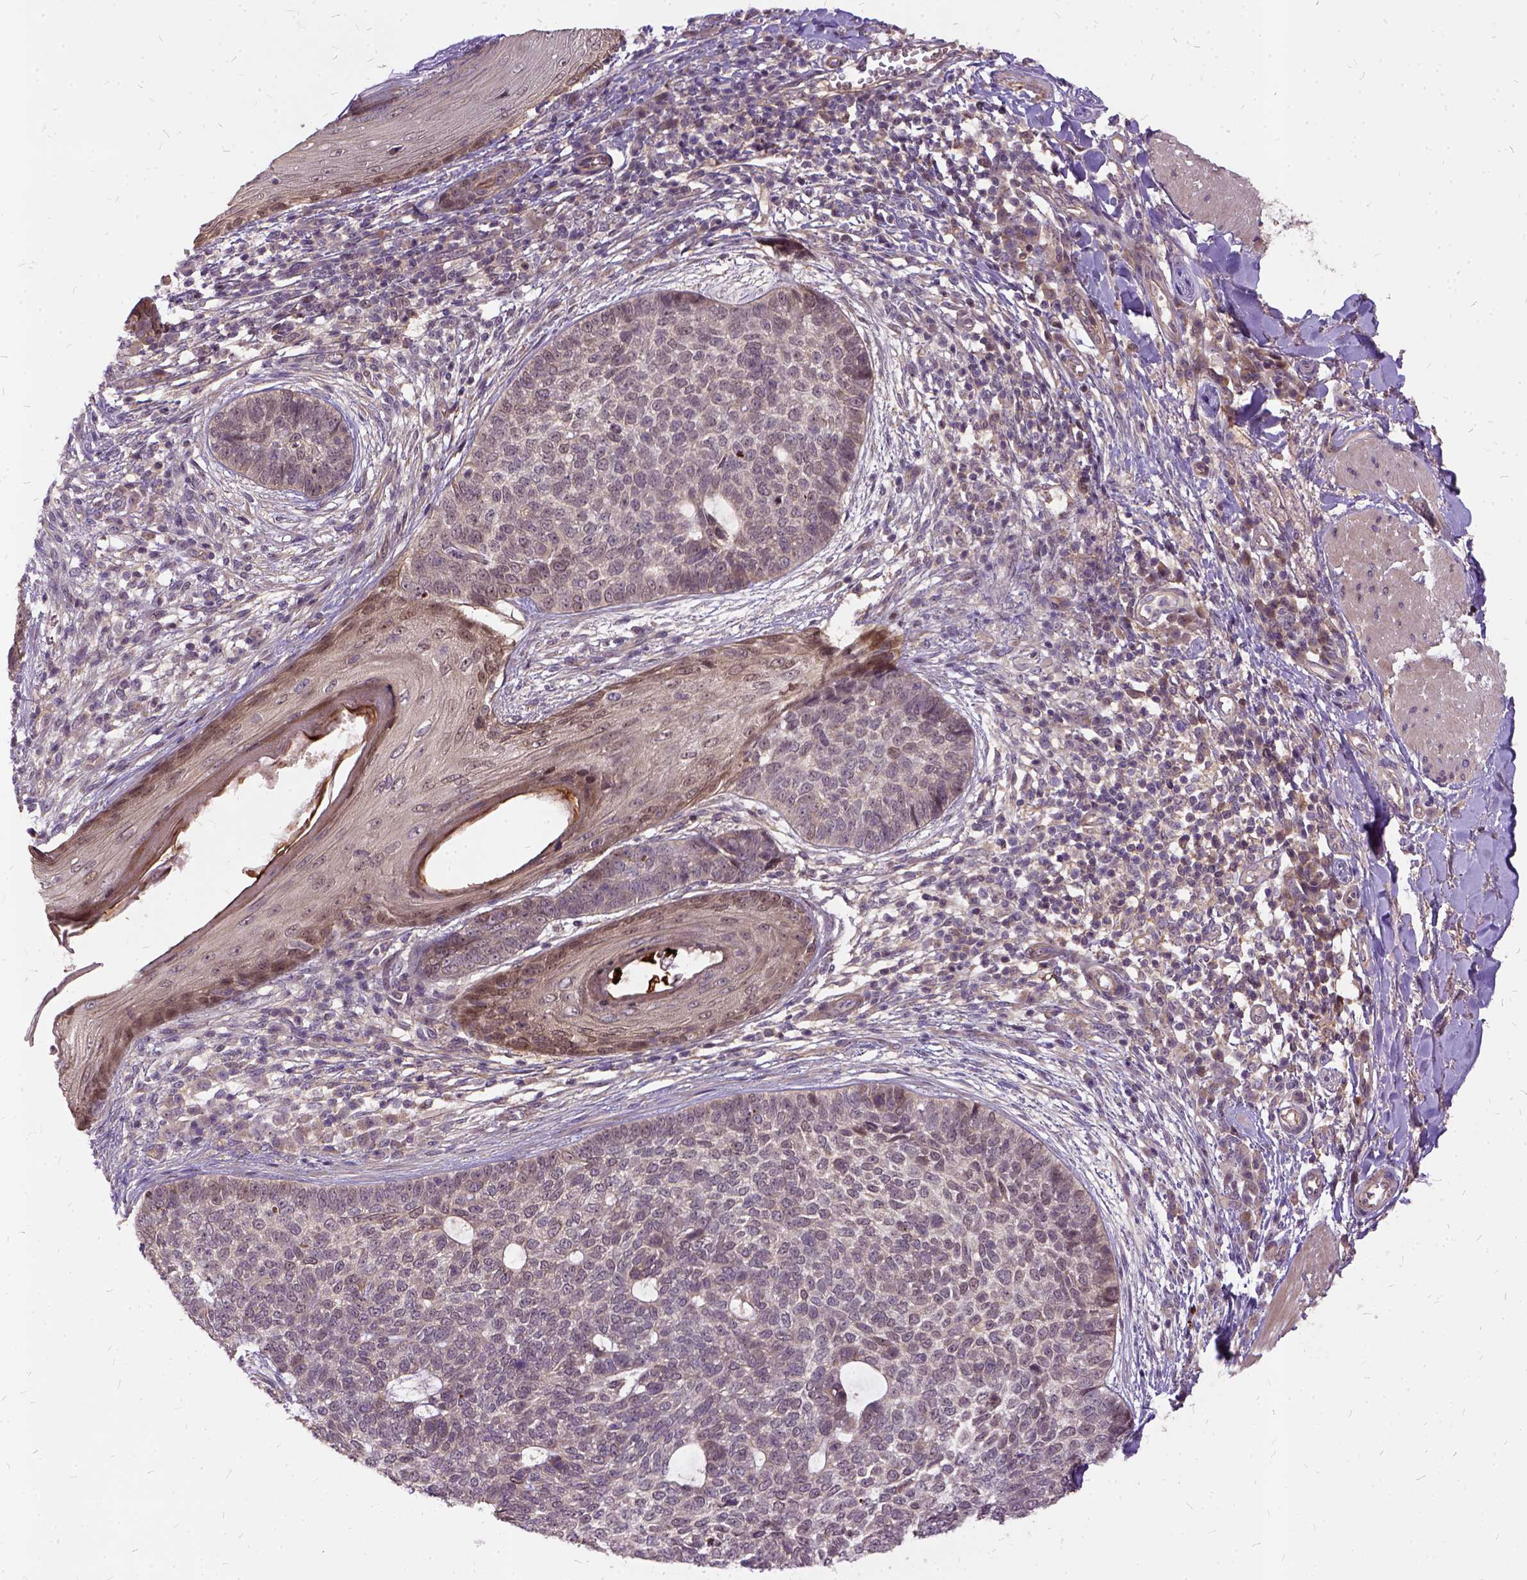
{"staining": {"intensity": "weak", "quantity": "<25%", "location": "cytoplasmic/membranous"}, "tissue": "skin cancer", "cell_type": "Tumor cells", "image_type": "cancer", "snomed": [{"axis": "morphology", "description": "Basal cell carcinoma"}, {"axis": "topography", "description": "Skin"}], "caption": "Micrograph shows no significant protein positivity in tumor cells of basal cell carcinoma (skin). The staining was performed using DAB (3,3'-diaminobenzidine) to visualize the protein expression in brown, while the nuclei were stained in blue with hematoxylin (Magnification: 20x).", "gene": "ILRUN", "patient": {"sex": "female", "age": 69}}